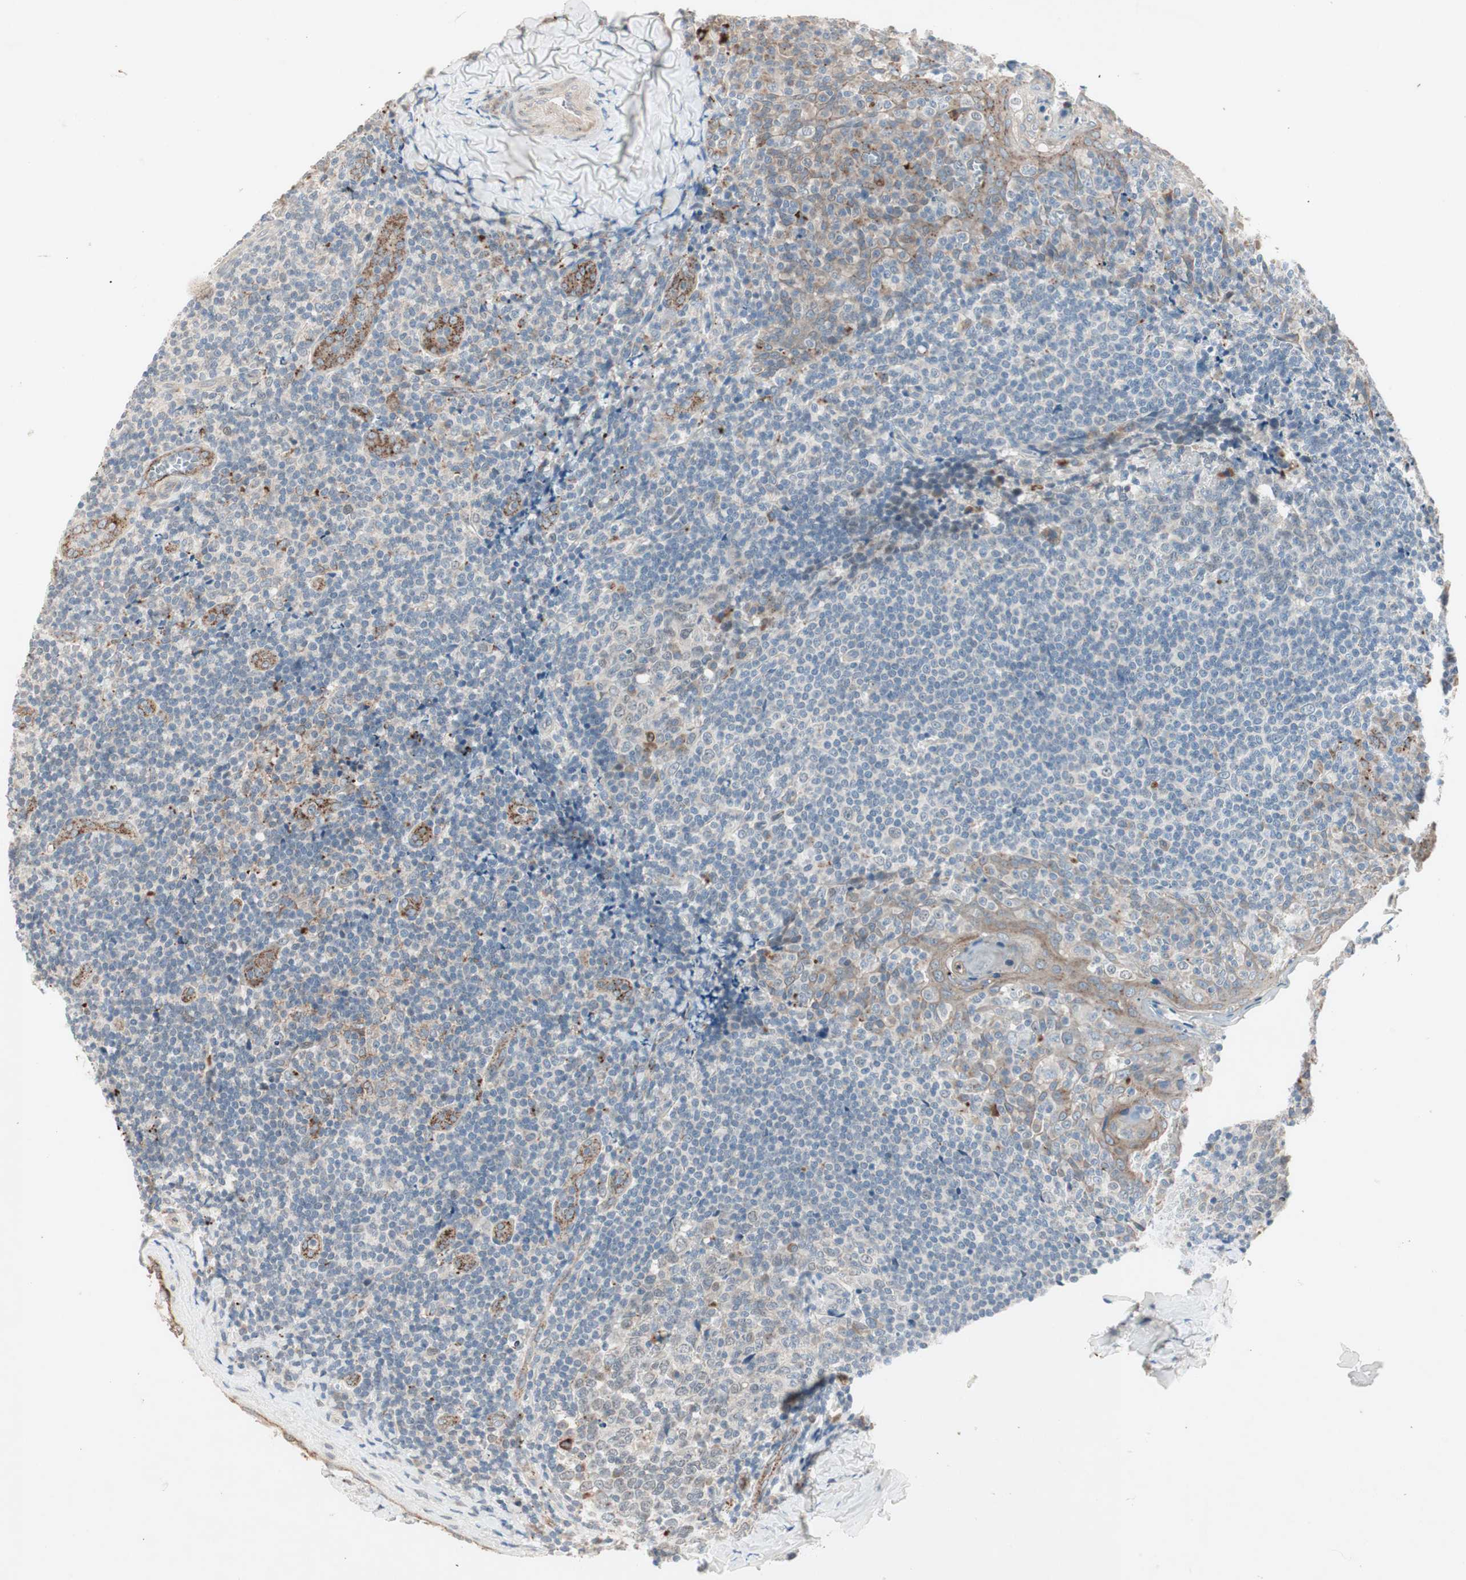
{"staining": {"intensity": "weak", "quantity": "25%-75%", "location": "cytoplasmic/membranous,nuclear"}, "tissue": "tonsil", "cell_type": "Germinal center cells", "image_type": "normal", "snomed": [{"axis": "morphology", "description": "Normal tissue, NOS"}, {"axis": "topography", "description": "Tonsil"}], "caption": "Protein staining of benign tonsil shows weak cytoplasmic/membranous,nuclear positivity in approximately 25%-75% of germinal center cells.", "gene": "FGFR4", "patient": {"sex": "male", "age": 31}}